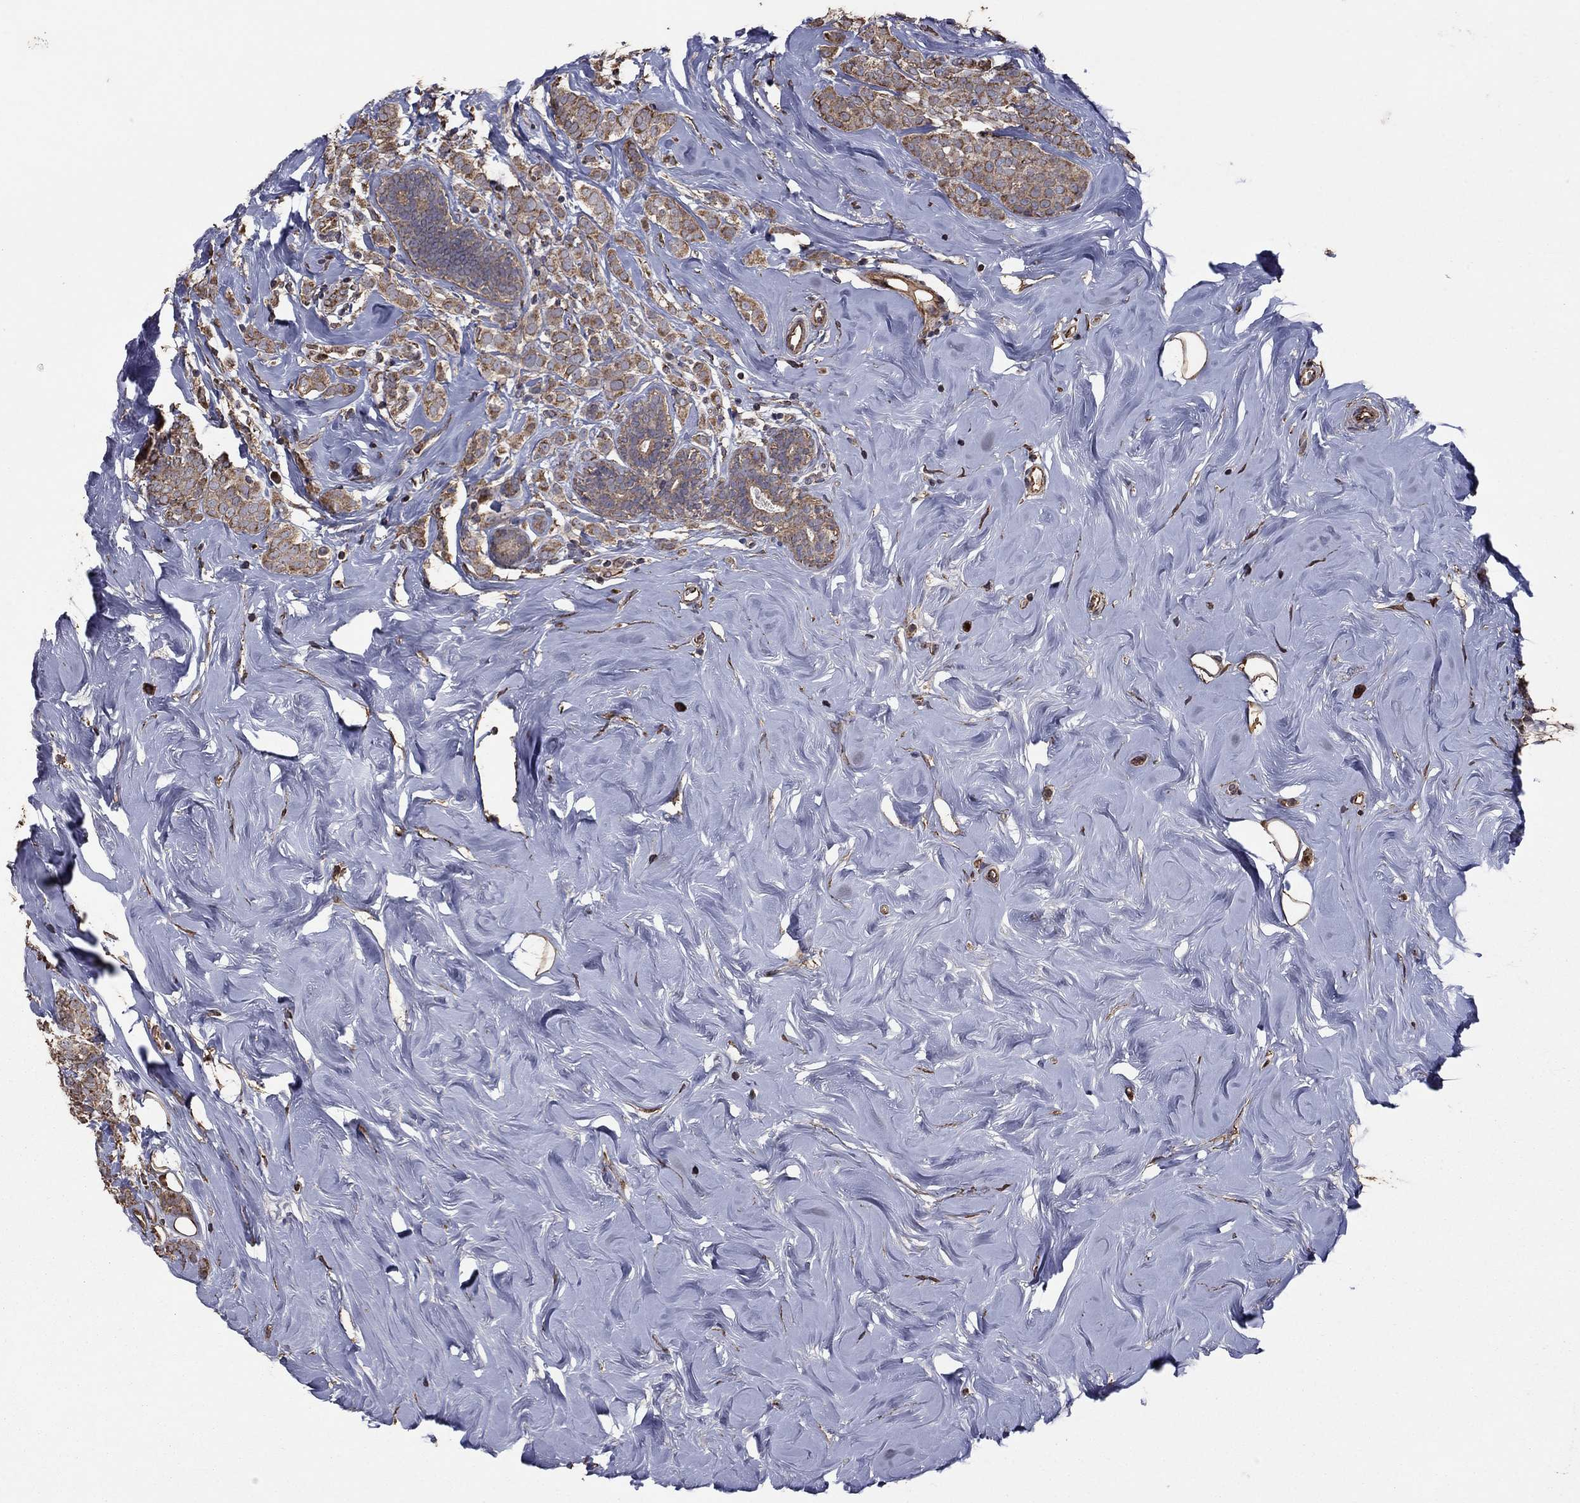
{"staining": {"intensity": "moderate", "quantity": ">75%", "location": "cytoplasmic/membranous"}, "tissue": "breast cancer", "cell_type": "Tumor cells", "image_type": "cancer", "snomed": [{"axis": "morphology", "description": "Lobular carcinoma"}, {"axis": "topography", "description": "Breast"}], "caption": "Breast cancer stained for a protein (brown) reveals moderate cytoplasmic/membranous positive positivity in about >75% of tumor cells.", "gene": "FLT4", "patient": {"sex": "female", "age": 49}}